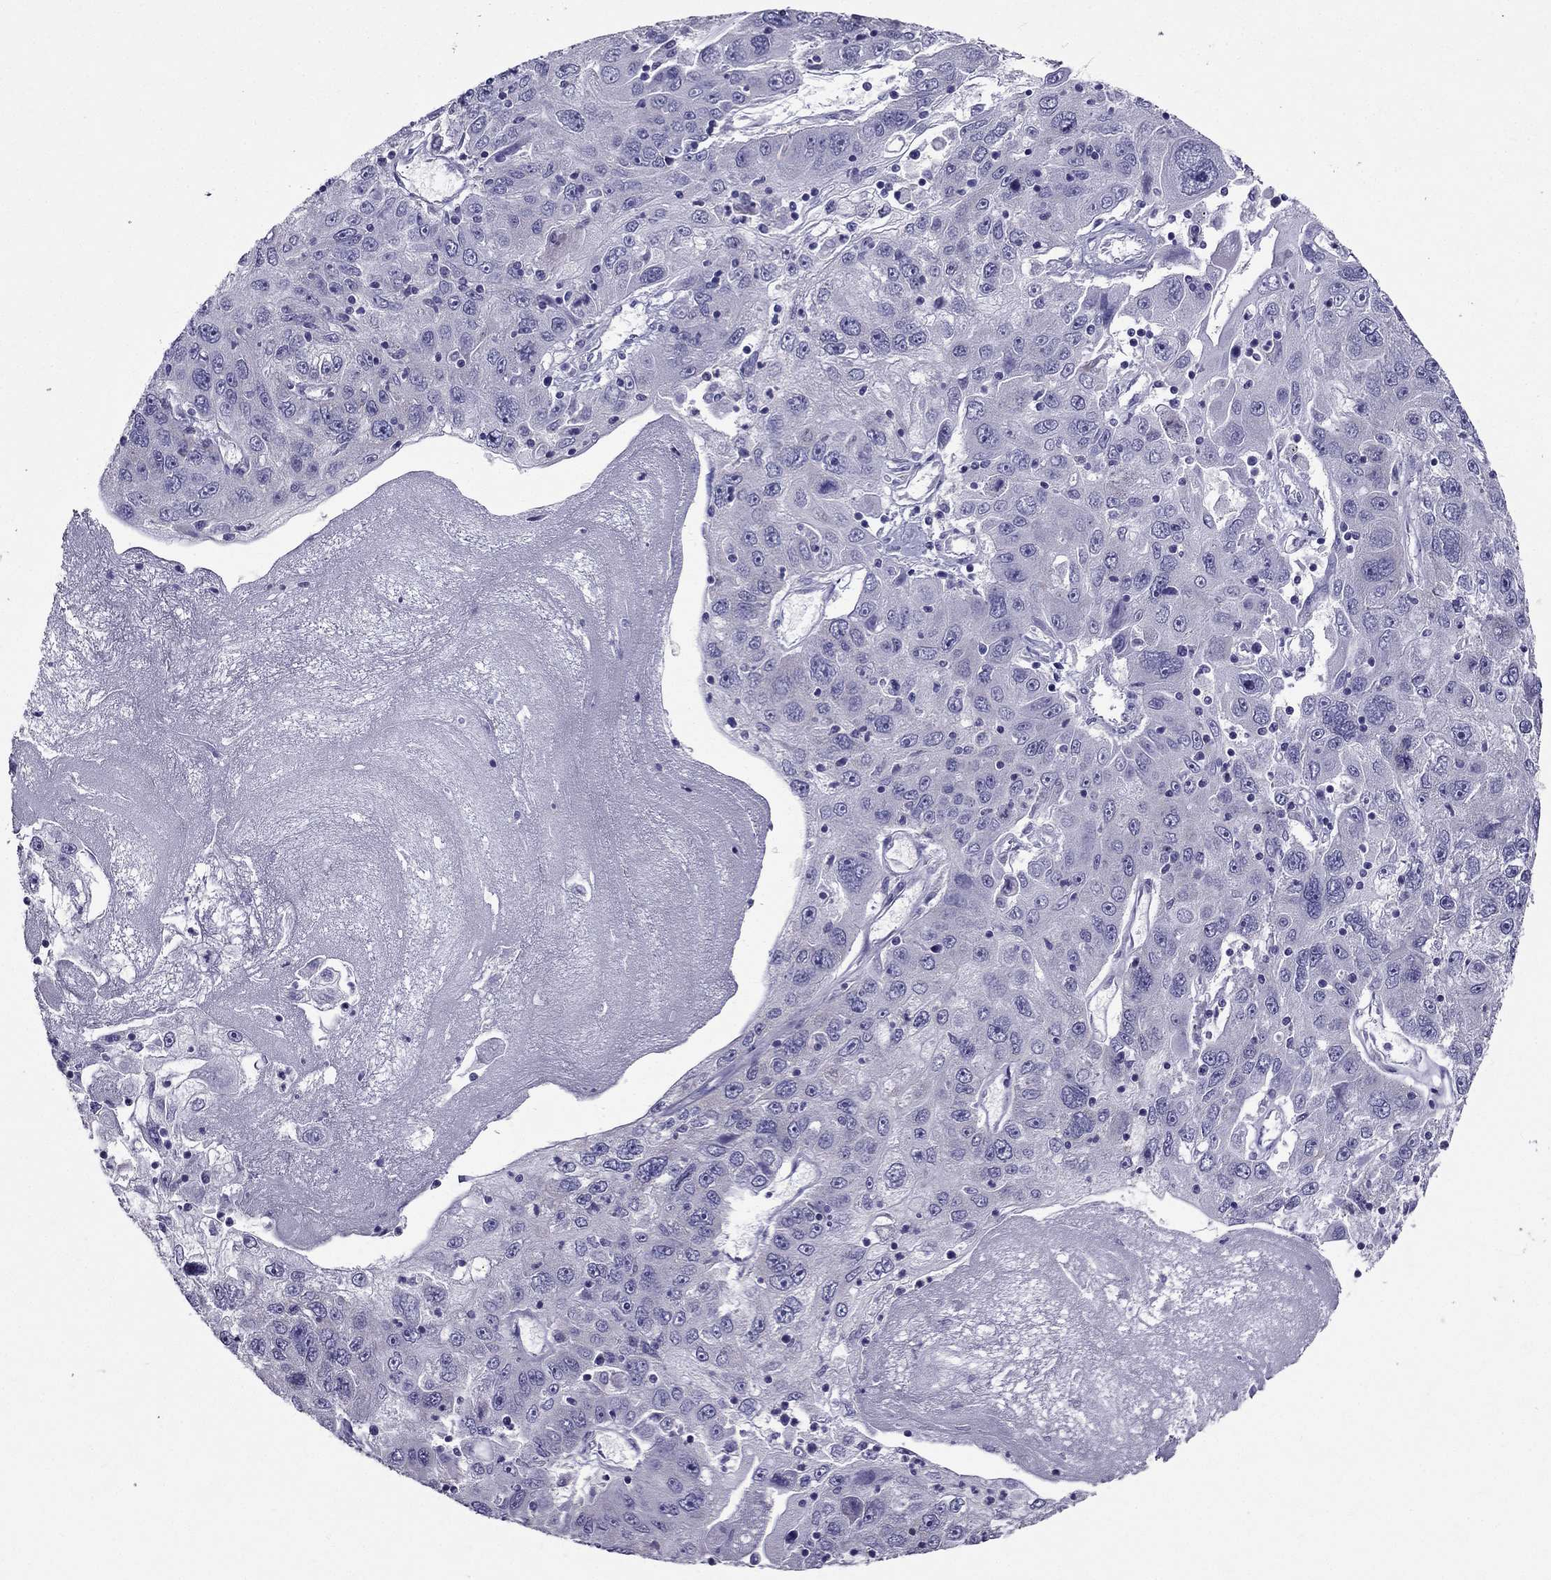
{"staining": {"intensity": "negative", "quantity": "none", "location": "none"}, "tissue": "stomach cancer", "cell_type": "Tumor cells", "image_type": "cancer", "snomed": [{"axis": "morphology", "description": "Adenocarcinoma, NOS"}, {"axis": "topography", "description": "Stomach"}], "caption": "High power microscopy micrograph of an IHC histopathology image of stomach cancer (adenocarcinoma), revealing no significant expression in tumor cells.", "gene": "AAK1", "patient": {"sex": "male", "age": 56}}